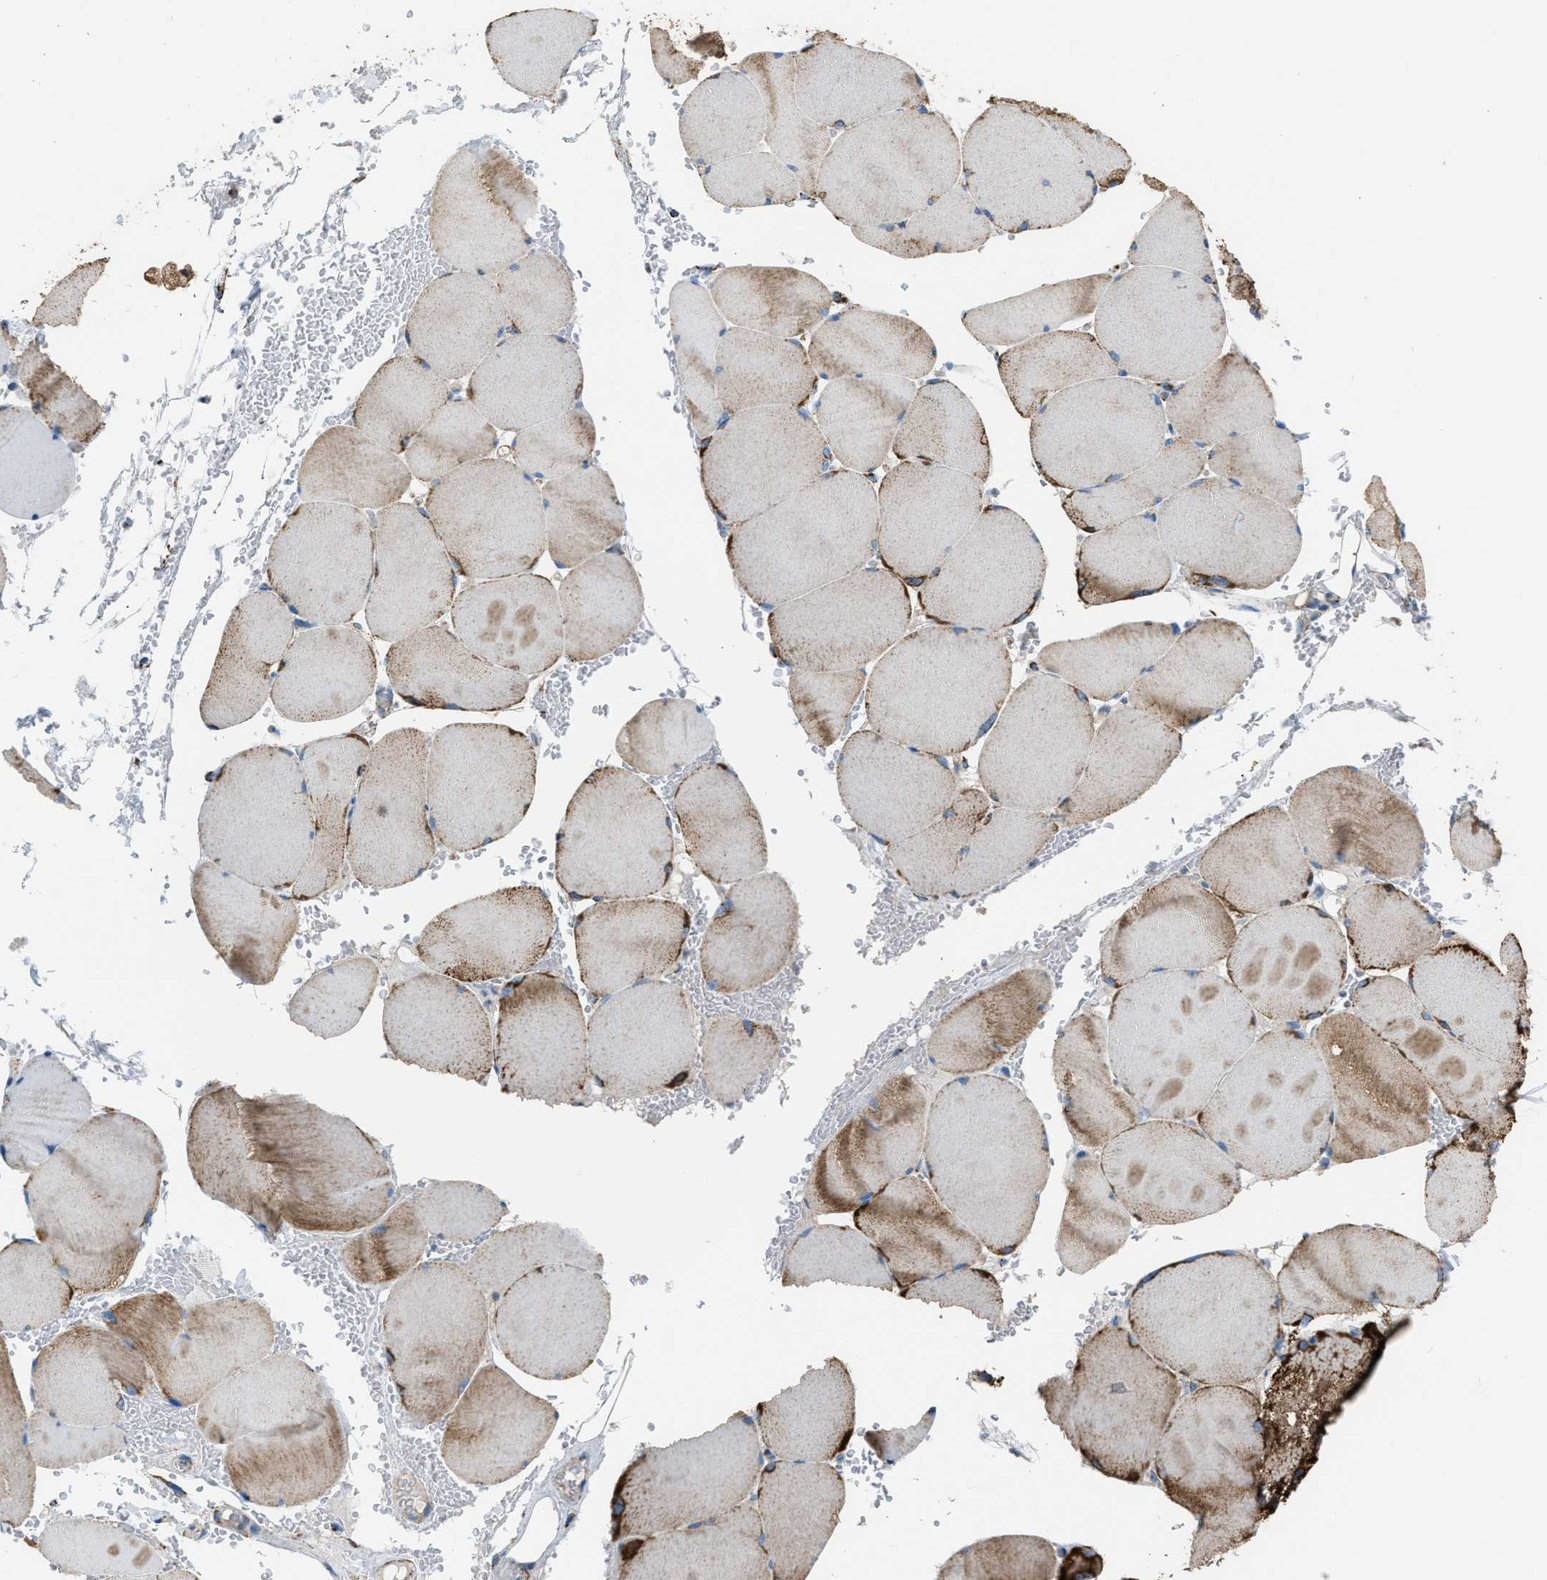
{"staining": {"intensity": "moderate", "quantity": ">75%", "location": "cytoplasmic/membranous"}, "tissue": "skeletal muscle", "cell_type": "Myocytes", "image_type": "normal", "snomed": [{"axis": "morphology", "description": "Normal tissue, NOS"}, {"axis": "topography", "description": "Skin"}, {"axis": "topography", "description": "Skeletal muscle"}], "caption": "A high-resolution image shows immunohistochemistry staining of benign skeletal muscle, which displays moderate cytoplasmic/membranous staining in approximately >75% of myocytes. (DAB = brown stain, brightfield microscopy at high magnification).", "gene": "MDH2", "patient": {"sex": "male", "age": 83}}